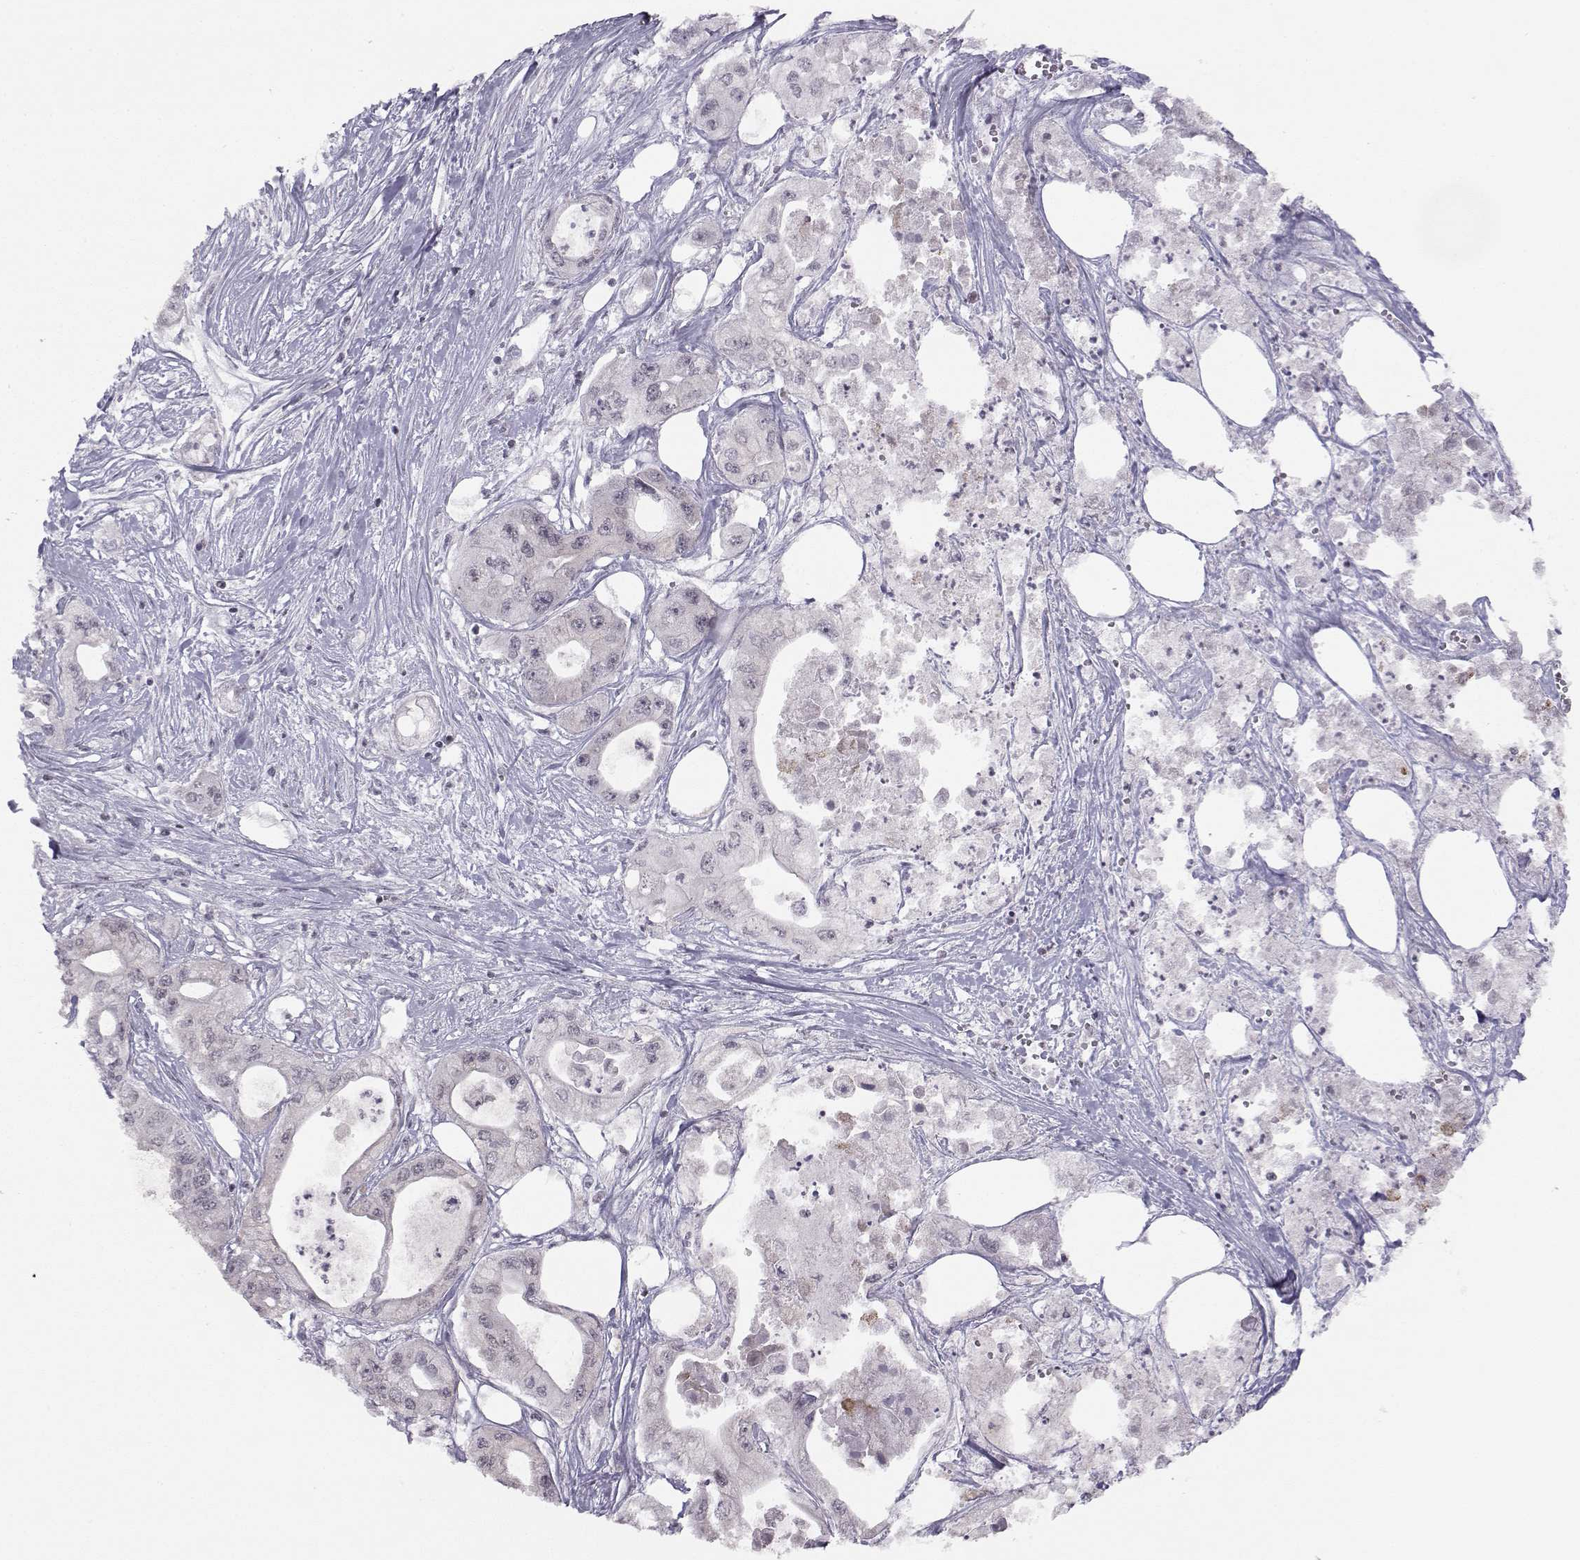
{"staining": {"intensity": "negative", "quantity": "none", "location": "none"}, "tissue": "pancreatic cancer", "cell_type": "Tumor cells", "image_type": "cancer", "snomed": [{"axis": "morphology", "description": "Adenocarcinoma, NOS"}, {"axis": "topography", "description": "Pancreas"}], "caption": "Immunohistochemistry (IHC) photomicrograph of neoplastic tissue: human pancreatic cancer stained with DAB demonstrates no significant protein expression in tumor cells.", "gene": "KIF13B", "patient": {"sex": "male", "age": 70}}